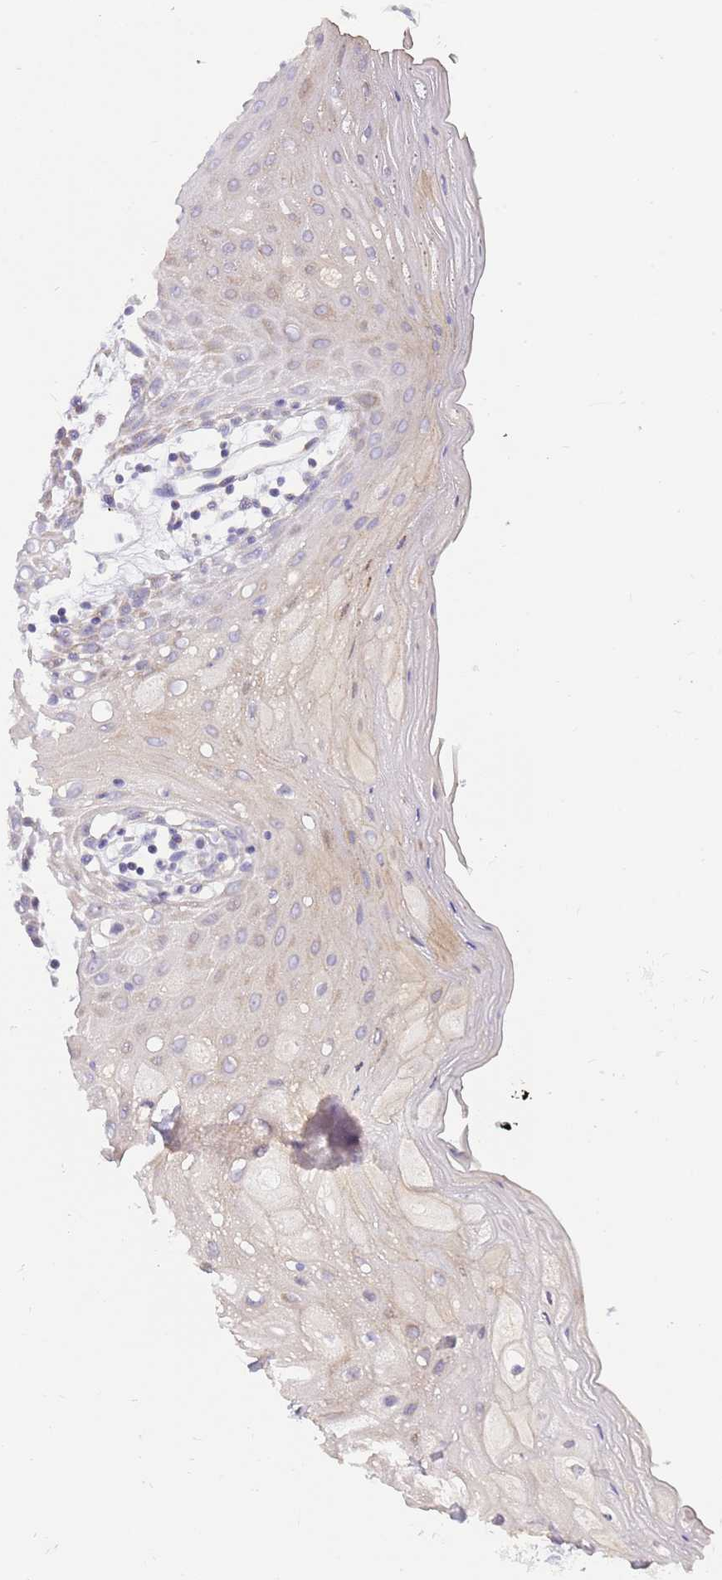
{"staining": {"intensity": "weak", "quantity": "25%-75%", "location": "cytoplasmic/membranous,nuclear"}, "tissue": "oral mucosa", "cell_type": "Squamous epithelial cells", "image_type": "normal", "snomed": [{"axis": "morphology", "description": "Normal tissue, NOS"}, {"axis": "topography", "description": "Oral tissue"}, {"axis": "topography", "description": "Tounge, NOS"}], "caption": "About 25%-75% of squamous epithelial cells in benign oral mucosa demonstrate weak cytoplasmic/membranous,nuclear protein expression as visualized by brown immunohistochemical staining.", "gene": "DNAJA3", "patient": {"sex": "female", "age": 59}}